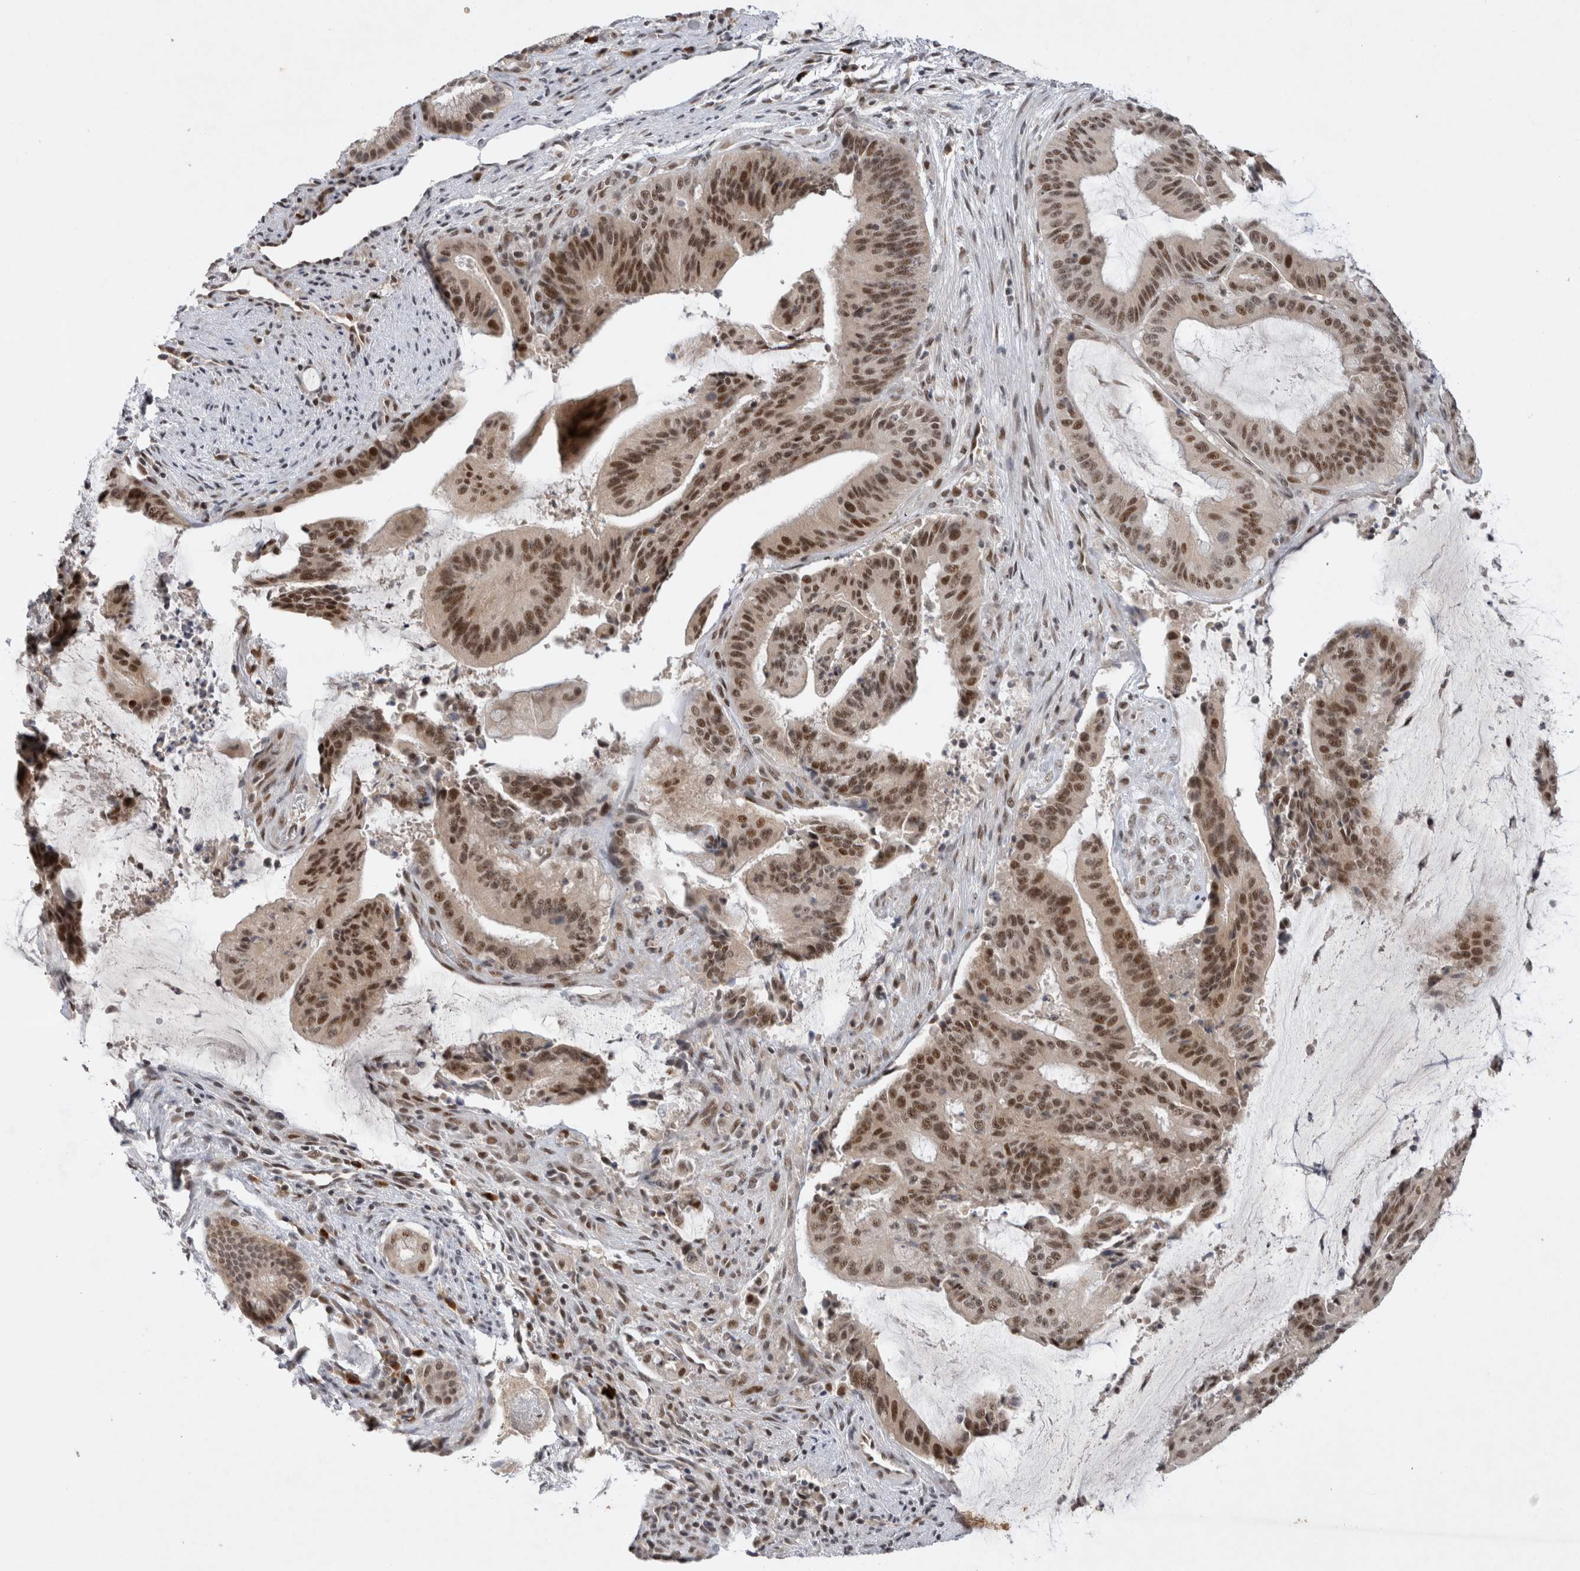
{"staining": {"intensity": "moderate", "quantity": ">75%", "location": "nuclear"}, "tissue": "liver cancer", "cell_type": "Tumor cells", "image_type": "cancer", "snomed": [{"axis": "morphology", "description": "Normal tissue, NOS"}, {"axis": "morphology", "description": "Cholangiocarcinoma"}, {"axis": "topography", "description": "Liver"}, {"axis": "topography", "description": "Peripheral nerve tissue"}], "caption": "A brown stain highlights moderate nuclear staining of a protein in liver cancer tumor cells.", "gene": "HESX1", "patient": {"sex": "female", "age": 73}}